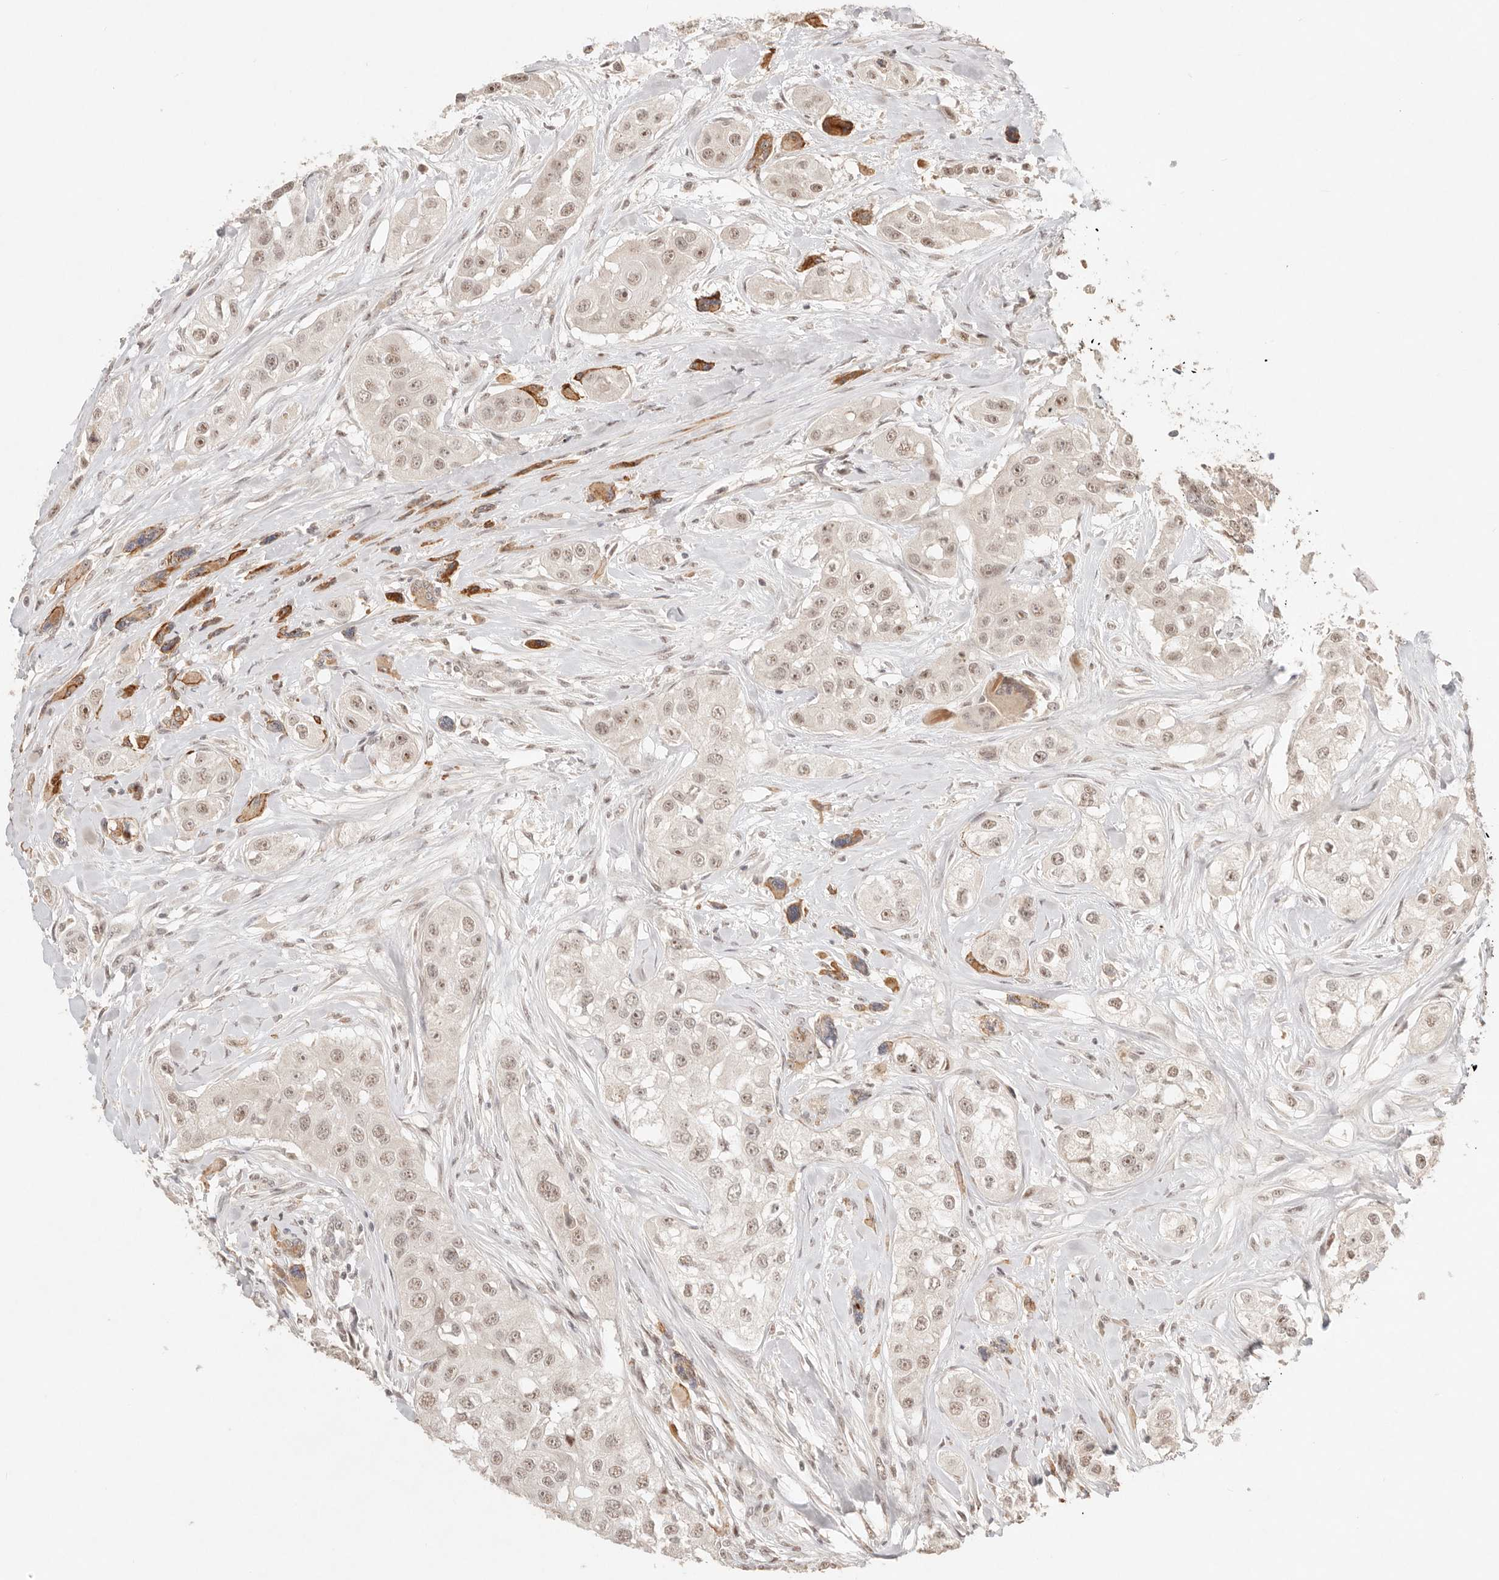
{"staining": {"intensity": "moderate", "quantity": ">75%", "location": "nuclear"}, "tissue": "head and neck cancer", "cell_type": "Tumor cells", "image_type": "cancer", "snomed": [{"axis": "morphology", "description": "Normal tissue, NOS"}, {"axis": "morphology", "description": "Squamous cell carcinoma, NOS"}, {"axis": "topography", "description": "Skeletal muscle"}, {"axis": "topography", "description": "Head-Neck"}], "caption": "Protein expression analysis of human head and neck cancer (squamous cell carcinoma) reveals moderate nuclear expression in approximately >75% of tumor cells.", "gene": "MEP1A", "patient": {"sex": "male", "age": 51}}